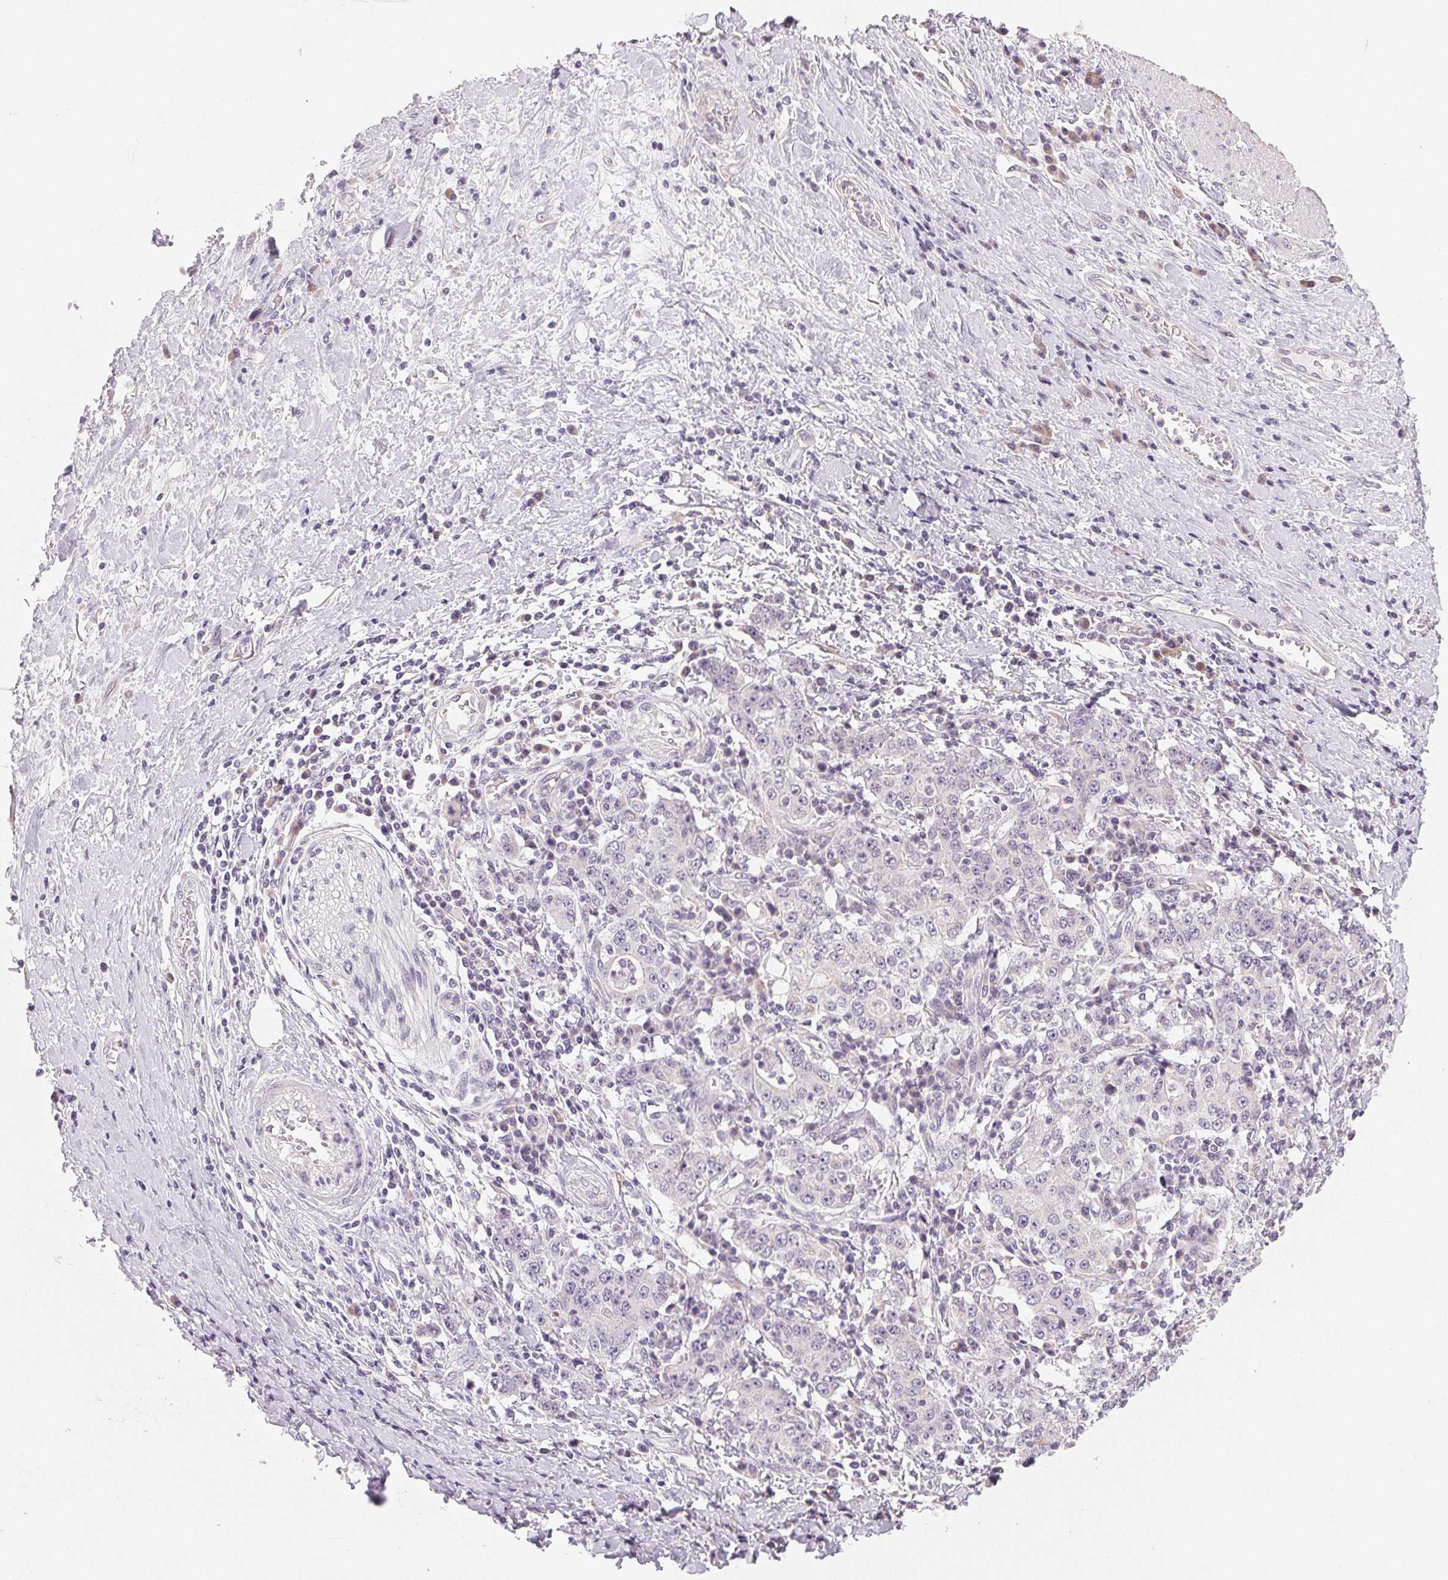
{"staining": {"intensity": "negative", "quantity": "none", "location": "none"}, "tissue": "stomach cancer", "cell_type": "Tumor cells", "image_type": "cancer", "snomed": [{"axis": "morphology", "description": "Normal tissue, NOS"}, {"axis": "morphology", "description": "Adenocarcinoma, NOS"}, {"axis": "topography", "description": "Stomach, upper"}, {"axis": "topography", "description": "Stomach"}], "caption": "DAB immunohistochemical staining of human adenocarcinoma (stomach) exhibits no significant staining in tumor cells.", "gene": "MYBL1", "patient": {"sex": "male", "age": 59}}